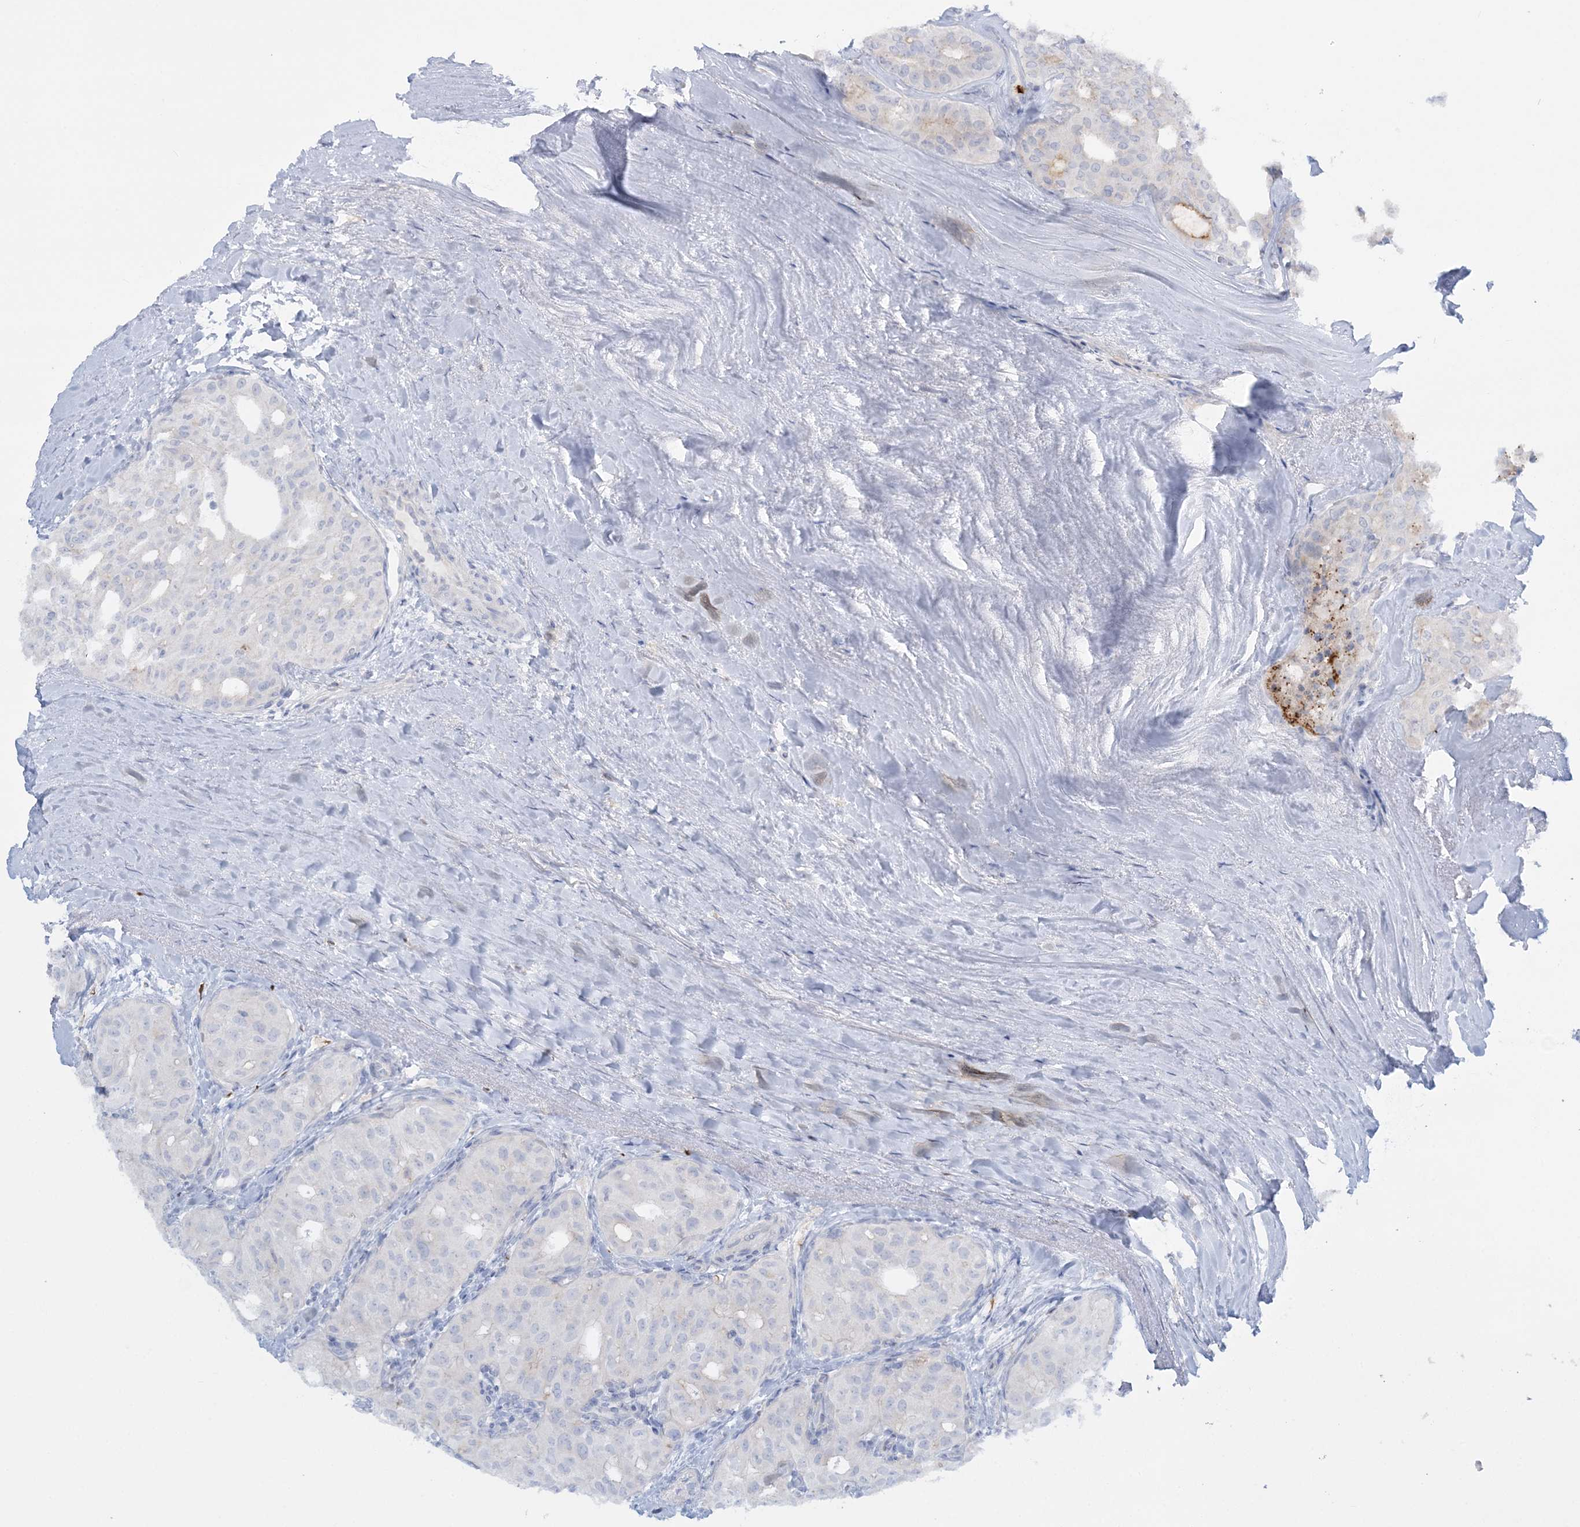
{"staining": {"intensity": "negative", "quantity": "none", "location": "none"}, "tissue": "thyroid cancer", "cell_type": "Tumor cells", "image_type": "cancer", "snomed": [{"axis": "morphology", "description": "Follicular adenoma carcinoma, NOS"}, {"axis": "topography", "description": "Thyroid gland"}], "caption": "Histopathology image shows no protein staining in tumor cells of thyroid cancer tissue.", "gene": "WDSUB1", "patient": {"sex": "male", "age": 75}}